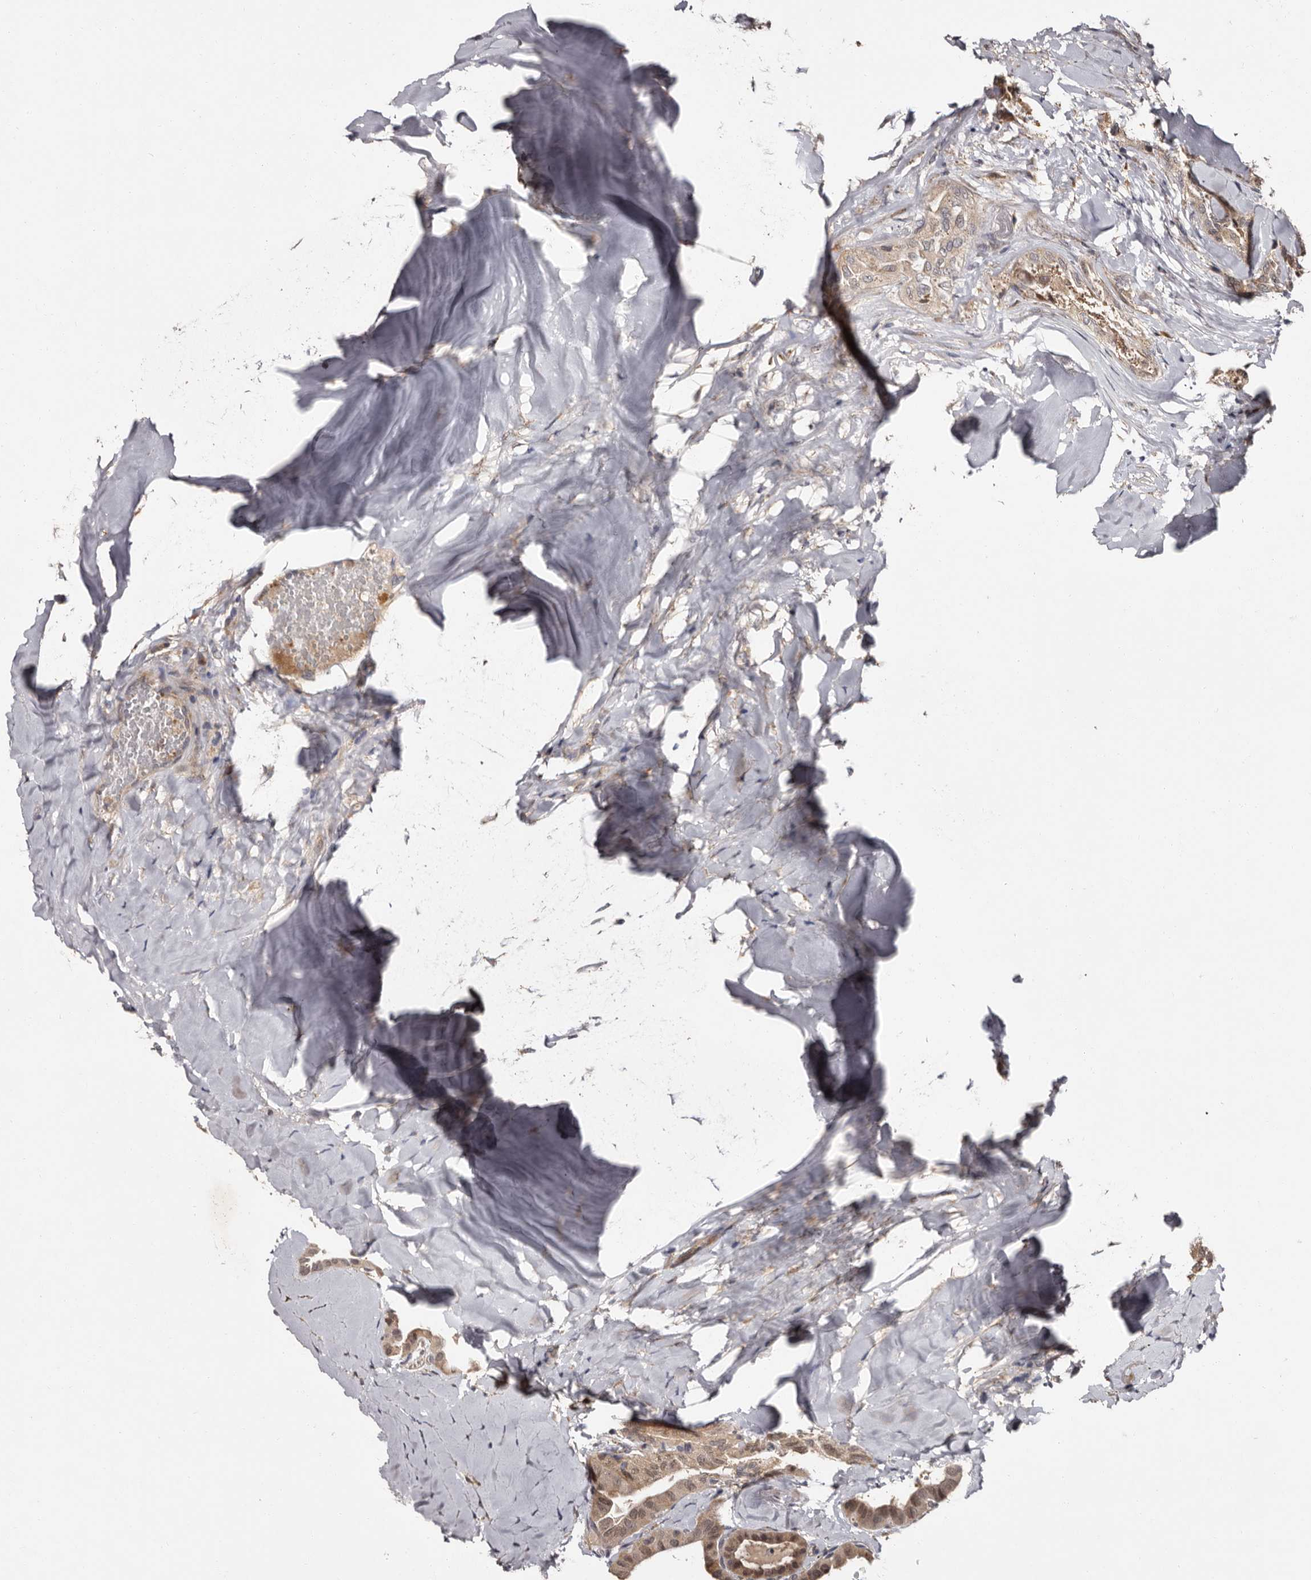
{"staining": {"intensity": "moderate", "quantity": ">75%", "location": "cytoplasmic/membranous,nuclear"}, "tissue": "thyroid cancer", "cell_type": "Tumor cells", "image_type": "cancer", "snomed": [{"axis": "morphology", "description": "Papillary adenocarcinoma, NOS"}, {"axis": "topography", "description": "Thyroid gland"}], "caption": "Protein staining of papillary adenocarcinoma (thyroid) tissue shows moderate cytoplasmic/membranous and nuclear positivity in approximately >75% of tumor cells.", "gene": "DNPH1", "patient": {"sex": "male", "age": 77}}